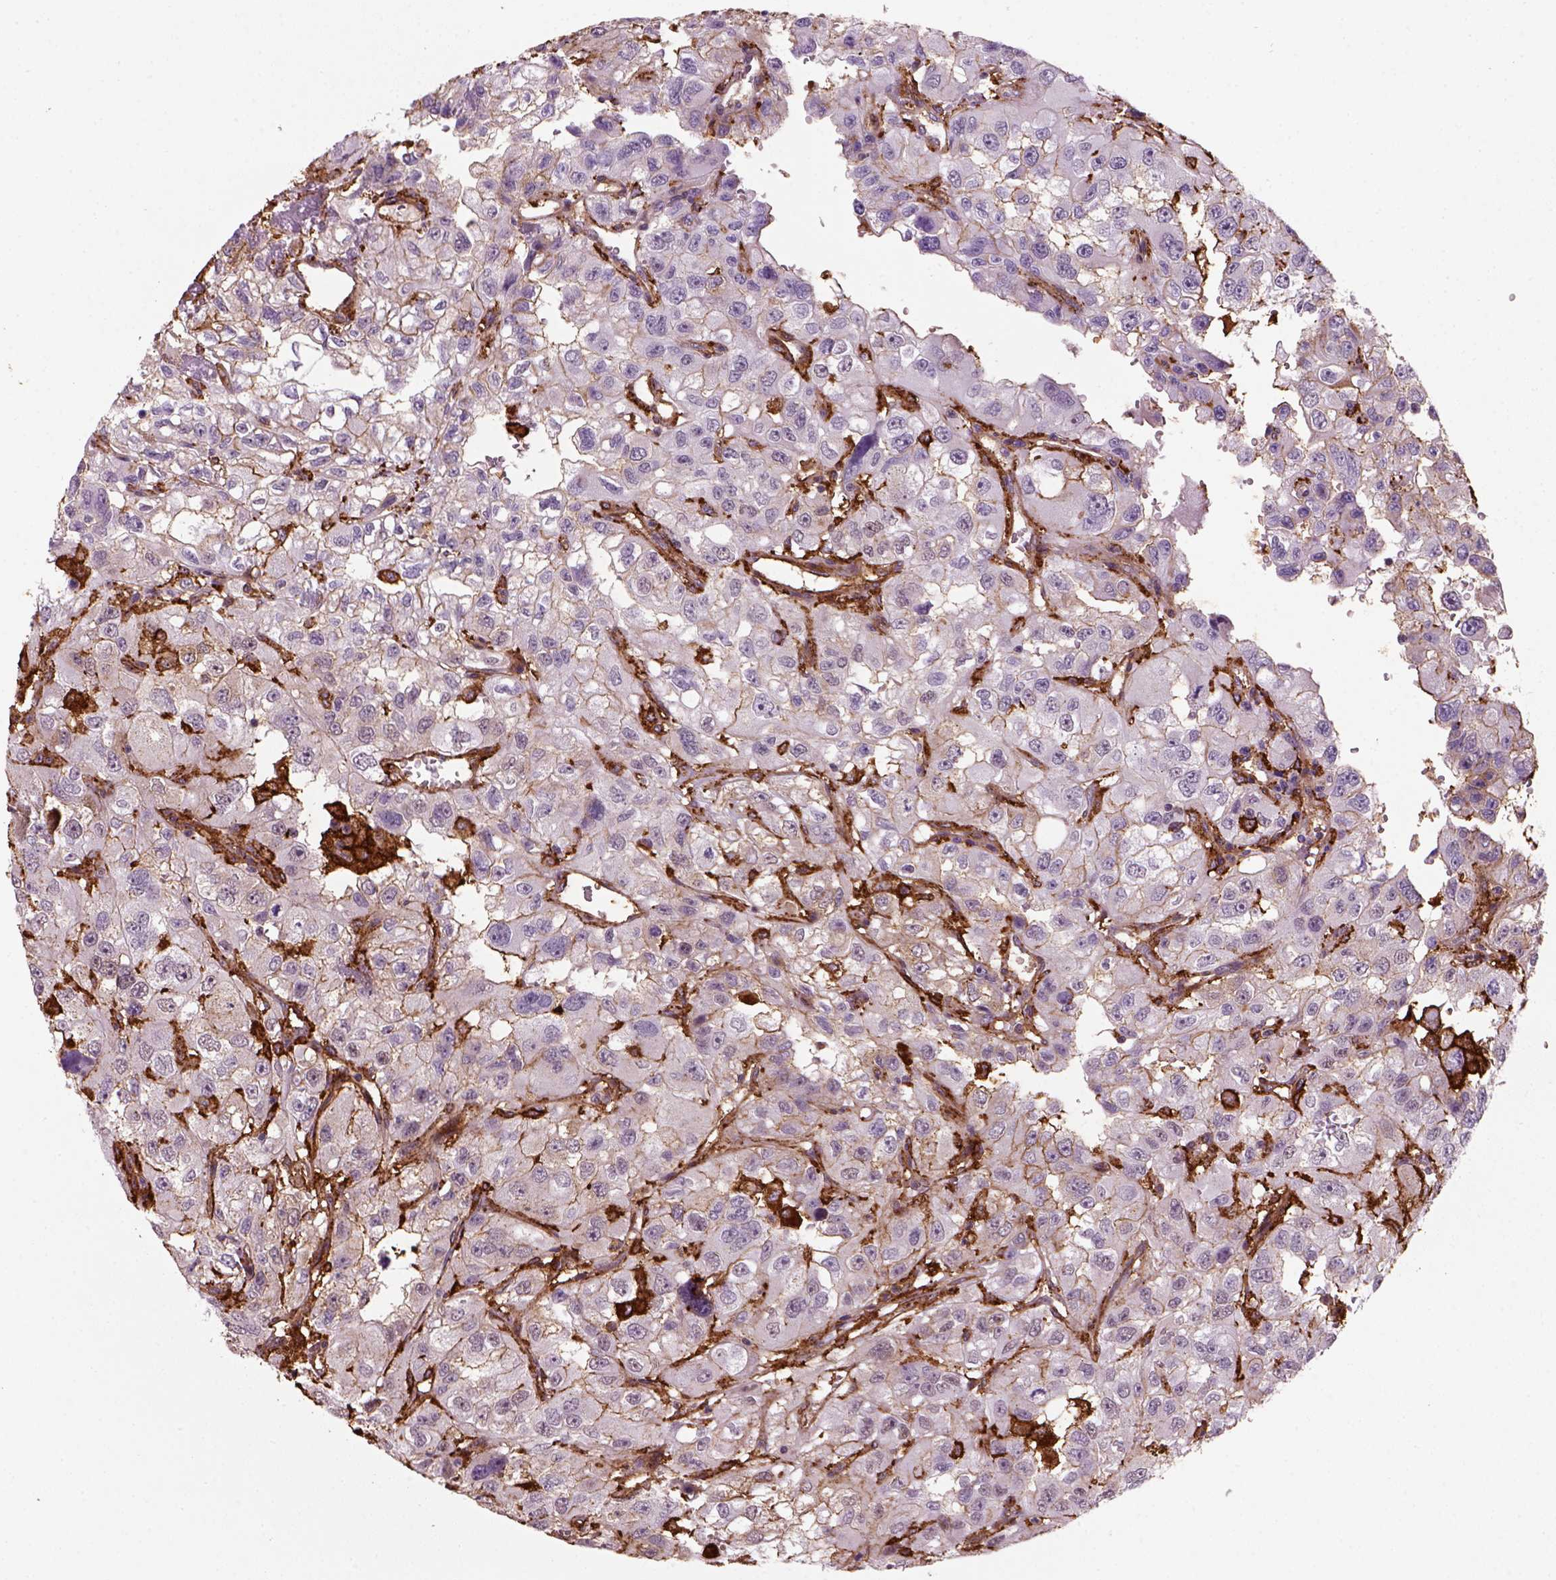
{"staining": {"intensity": "strong", "quantity": "25%-75%", "location": "cytoplasmic/membranous"}, "tissue": "renal cancer", "cell_type": "Tumor cells", "image_type": "cancer", "snomed": [{"axis": "morphology", "description": "Adenocarcinoma, NOS"}, {"axis": "topography", "description": "Kidney"}], "caption": "Adenocarcinoma (renal) stained with immunohistochemistry demonstrates strong cytoplasmic/membranous expression in about 25%-75% of tumor cells. (DAB IHC with brightfield microscopy, high magnification).", "gene": "MARCKS", "patient": {"sex": "male", "age": 64}}